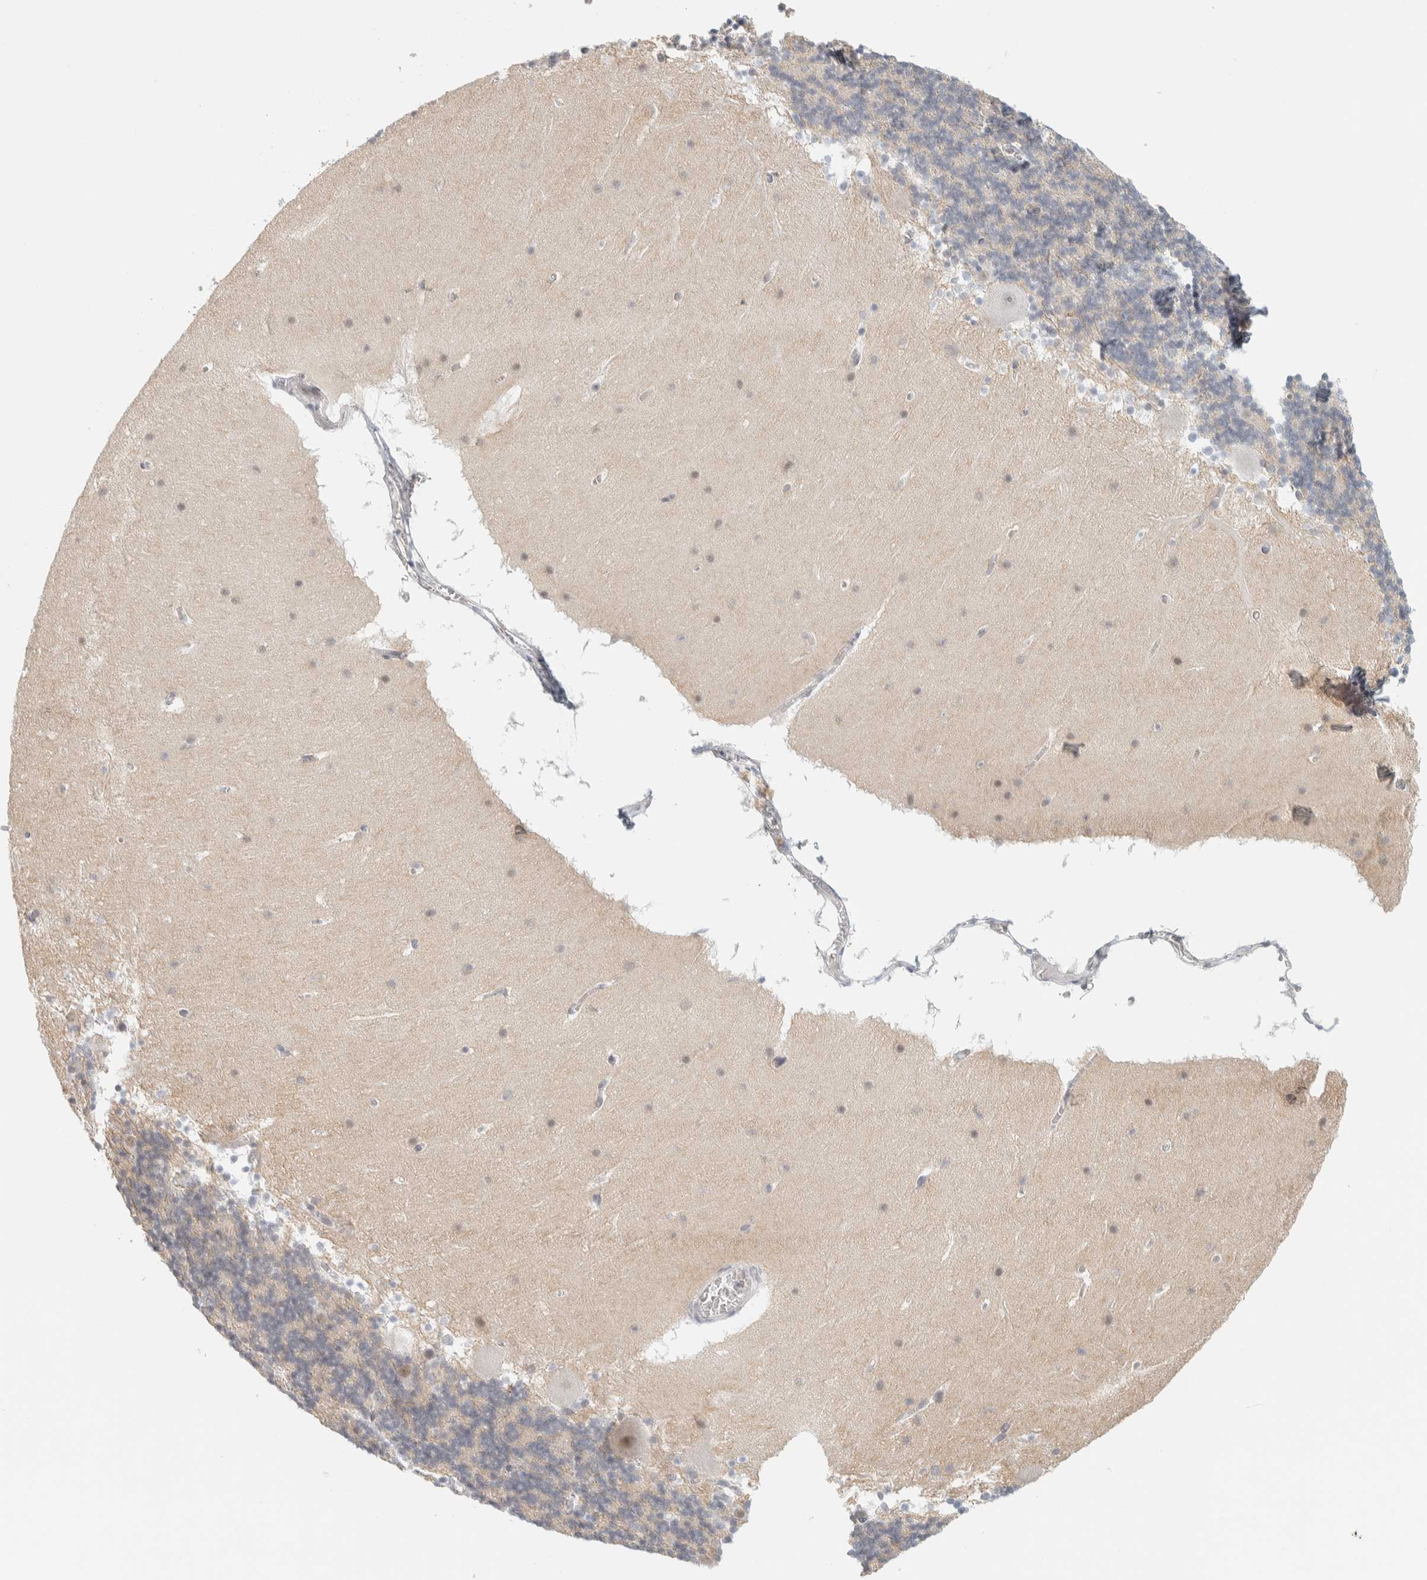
{"staining": {"intensity": "negative", "quantity": "none", "location": "none"}, "tissue": "cerebellum", "cell_type": "Cells in granular layer", "image_type": "normal", "snomed": [{"axis": "morphology", "description": "Normal tissue, NOS"}, {"axis": "topography", "description": "Cerebellum"}], "caption": "Cerebellum was stained to show a protein in brown. There is no significant positivity in cells in granular layer. (DAB (3,3'-diaminobenzidine) immunohistochemistry (IHC) visualized using brightfield microscopy, high magnification).", "gene": "CDH17", "patient": {"sex": "male", "age": 45}}